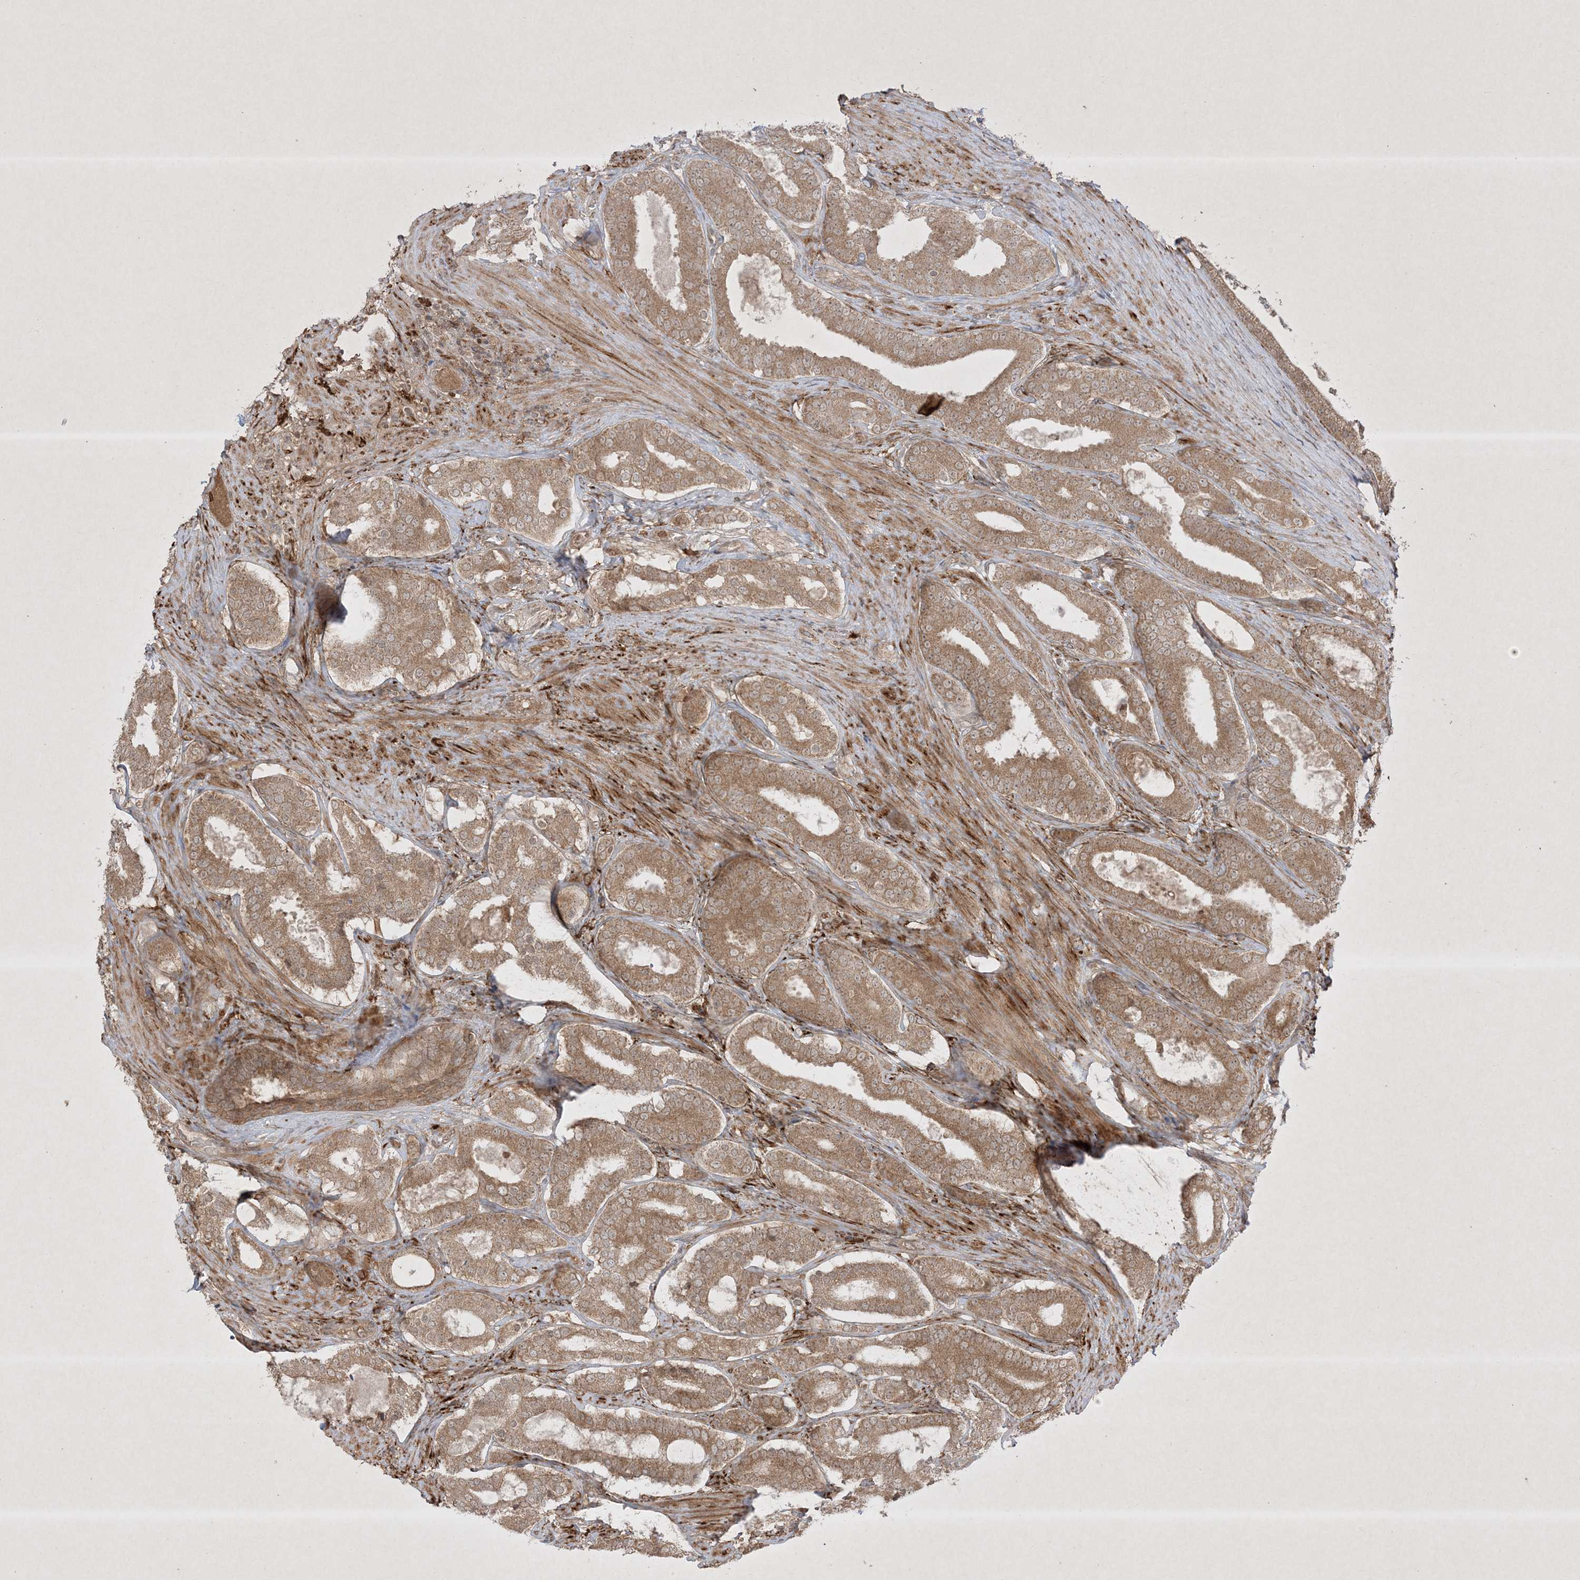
{"staining": {"intensity": "moderate", "quantity": ">75%", "location": "cytoplasmic/membranous"}, "tissue": "prostate cancer", "cell_type": "Tumor cells", "image_type": "cancer", "snomed": [{"axis": "morphology", "description": "Adenocarcinoma, High grade"}, {"axis": "topography", "description": "Prostate"}], "caption": "A micrograph of prostate cancer stained for a protein displays moderate cytoplasmic/membranous brown staining in tumor cells. (Stains: DAB (3,3'-diaminobenzidine) in brown, nuclei in blue, Microscopy: brightfield microscopy at high magnification).", "gene": "PTK6", "patient": {"sex": "male", "age": 60}}